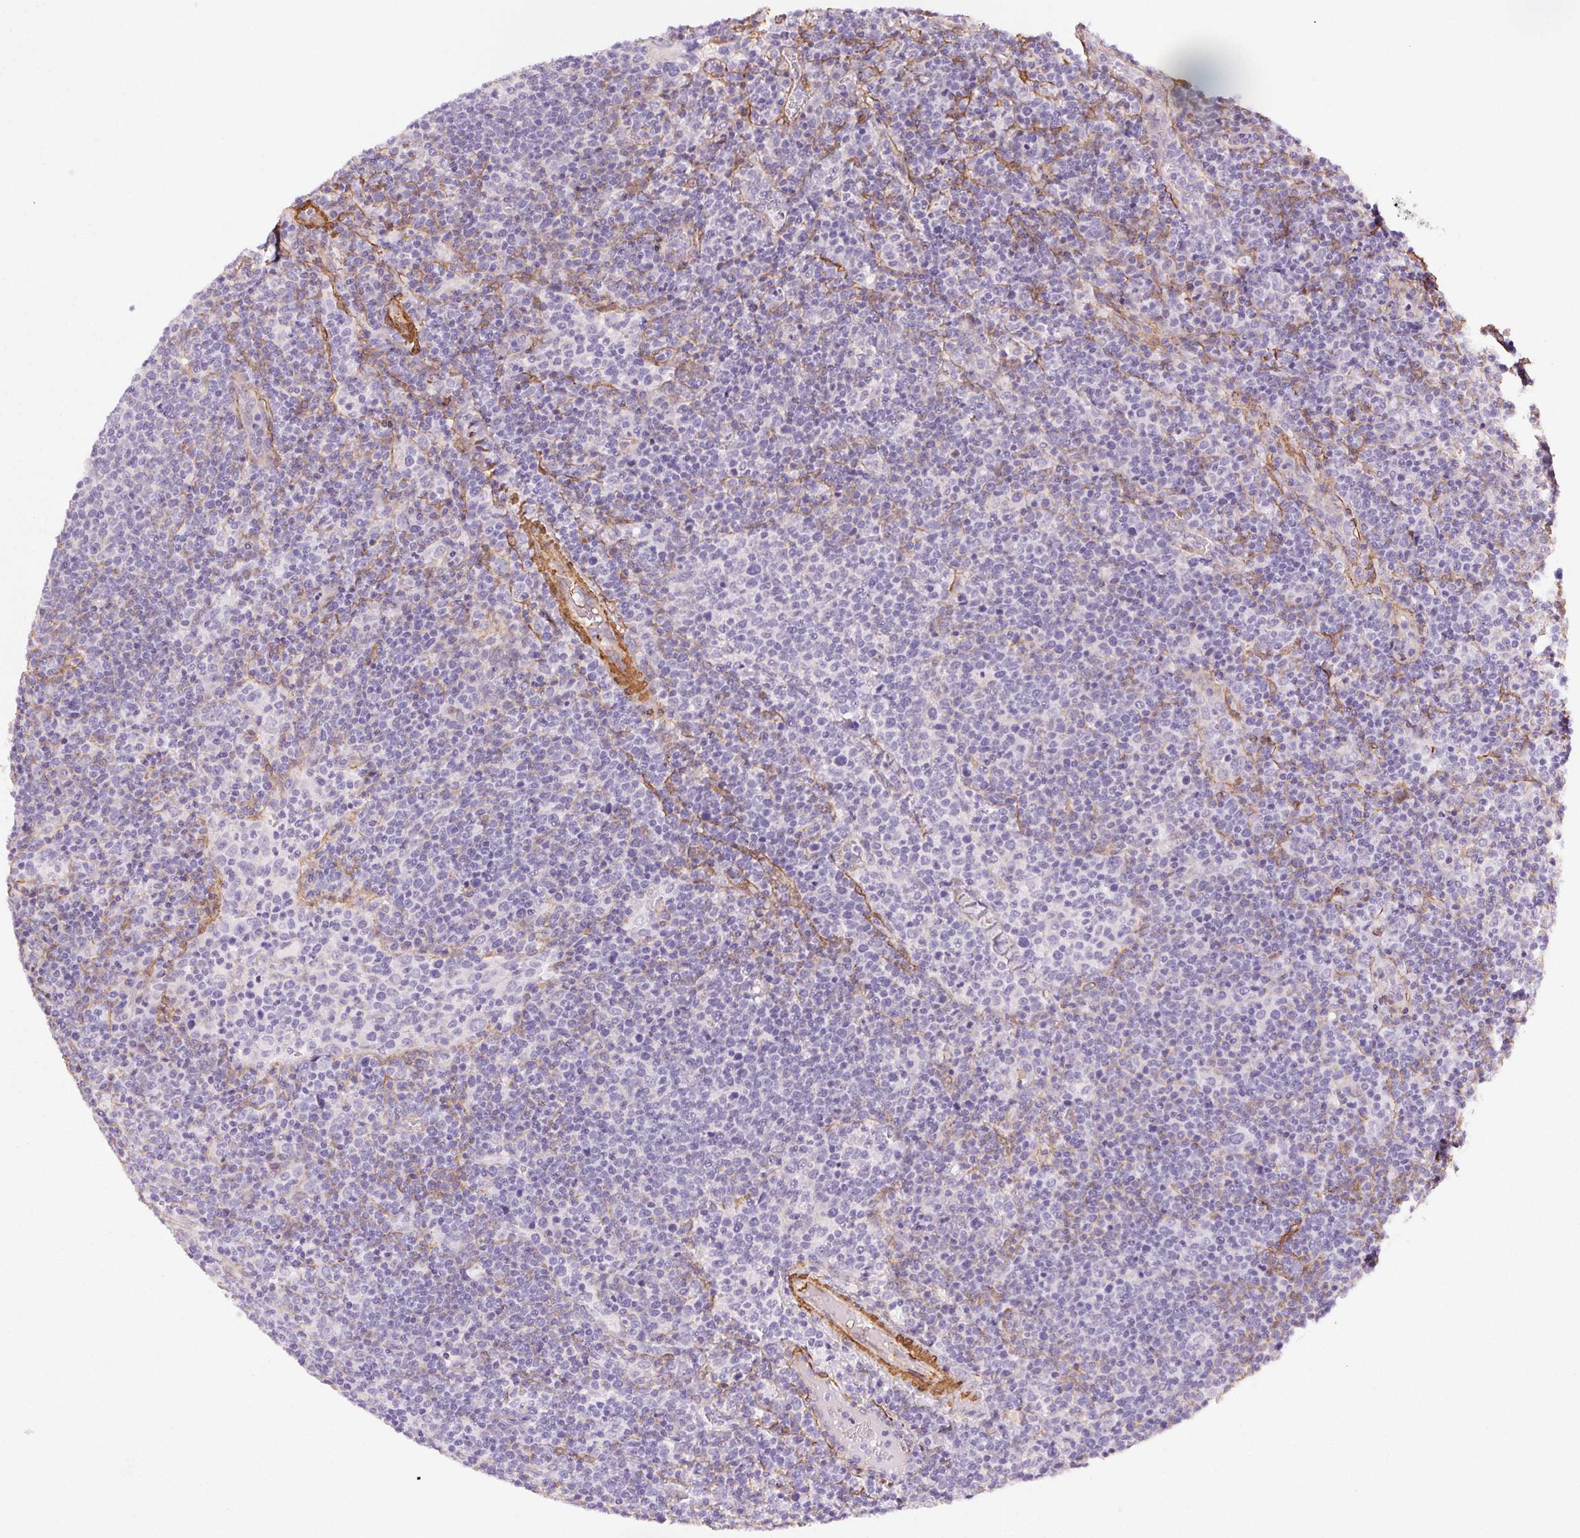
{"staining": {"intensity": "negative", "quantity": "none", "location": "none"}, "tissue": "lymphoma", "cell_type": "Tumor cells", "image_type": "cancer", "snomed": [{"axis": "morphology", "description": "Malignant lymphoma, non-Hodgkin's type, High grade"}, {"axis": "topography", "description": "Lymph node"}], "caption": "The micrograph displays no significant positivity in tumor cells of lymphoma.", "gene": "GPX8", "patient": {"sex": "male", "age": 61}}